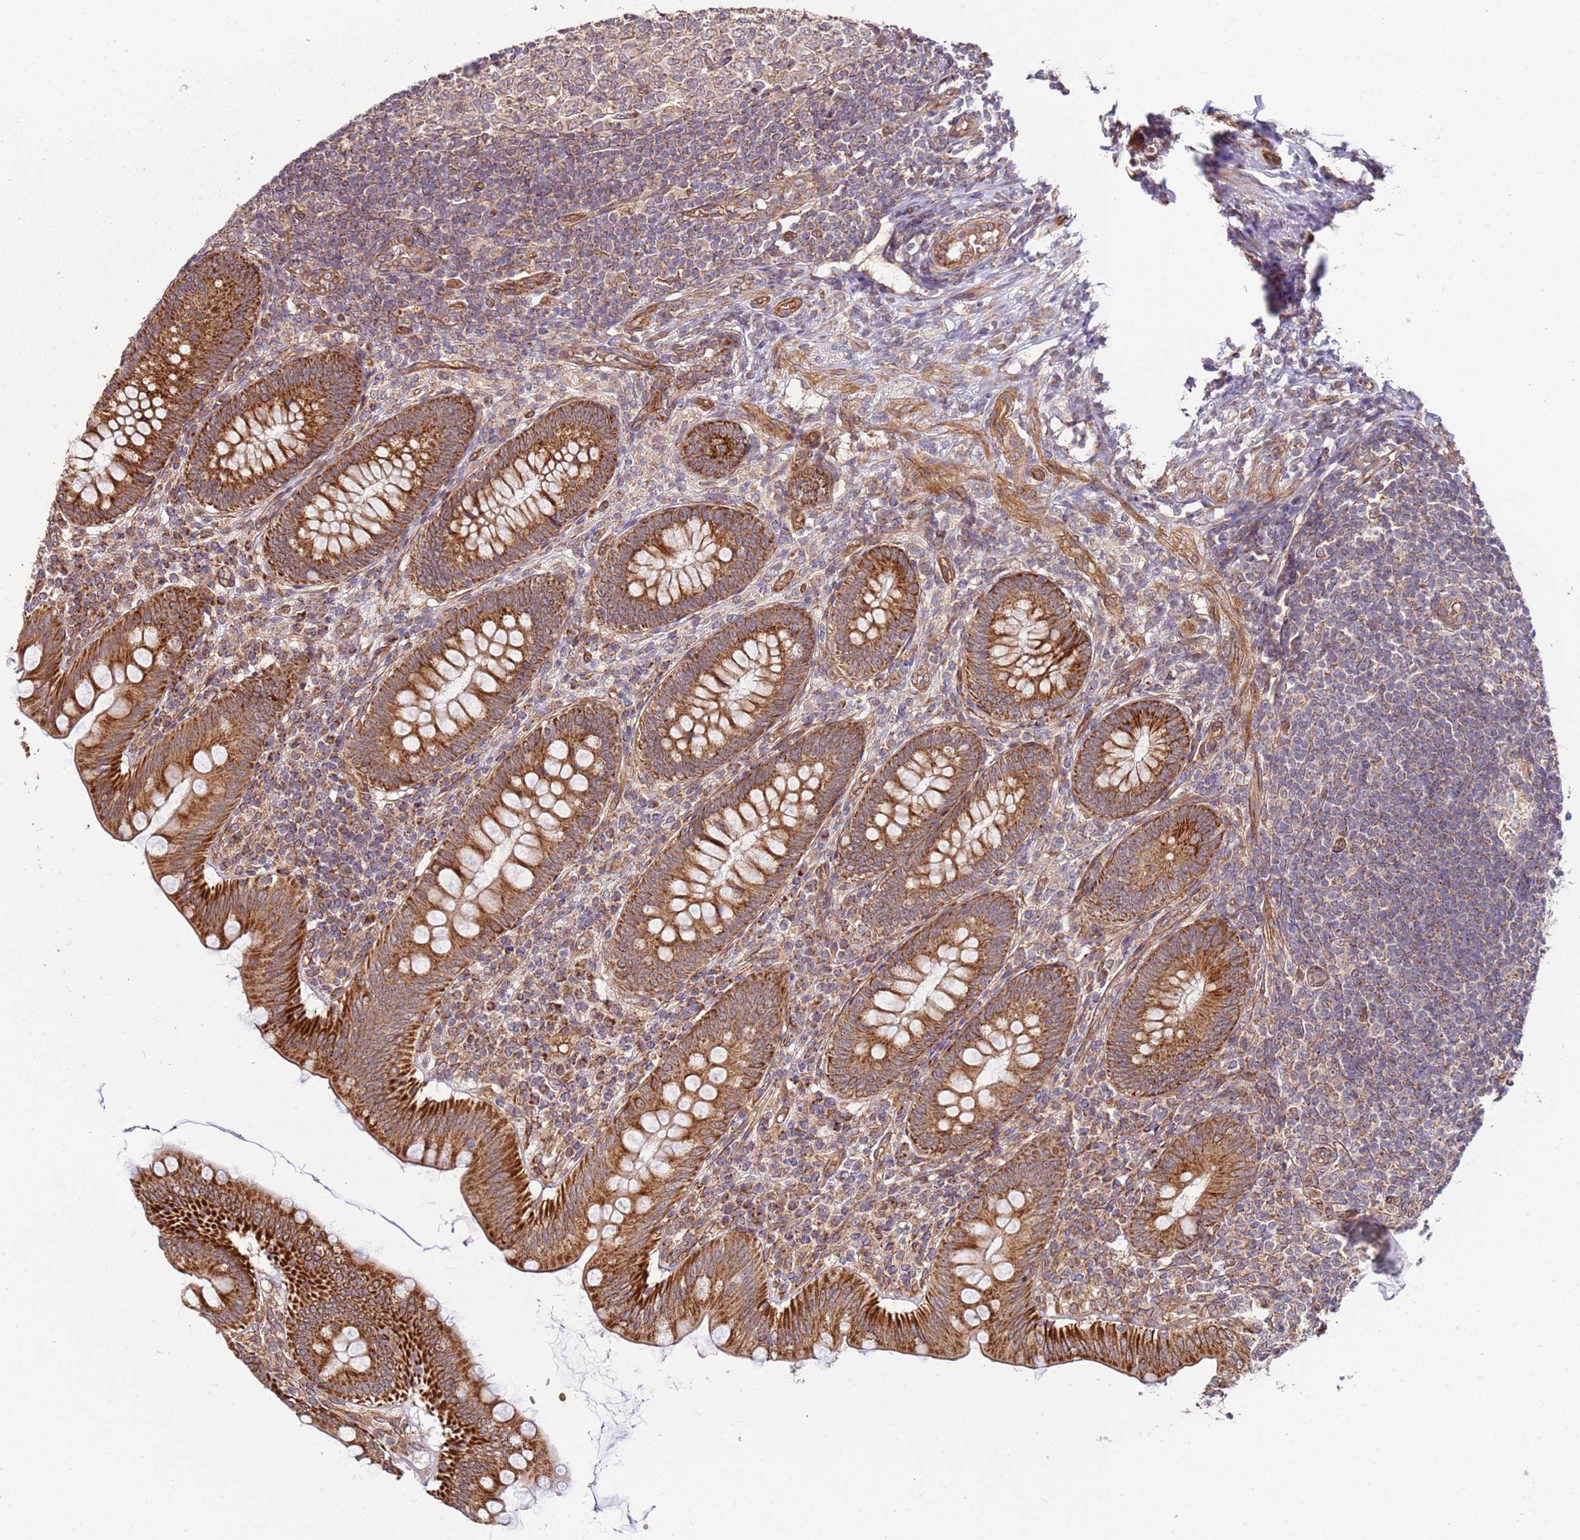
{"staining": {"intensity": "strong", "quantity": ">75%", "location": "cytoplasmic/membranous"}, "tissue": "appendix", "cell_type": "Glandular cells", "image_type": "normal", "snomed": [{"axis": "morphology", "description": "Normal tissue, NOS"}, {"axis": "topography", "description": "Appendix"}], "caption": "IHC (DAB (3,3'-diaminobenzidine)) staining of unremarkable human appendix reveals strong cytoplasmic/membranous protein expression in about >75% of glandular cells.", "gene": "TM2D2", "patient": {"sex": "male", "age": 14}}